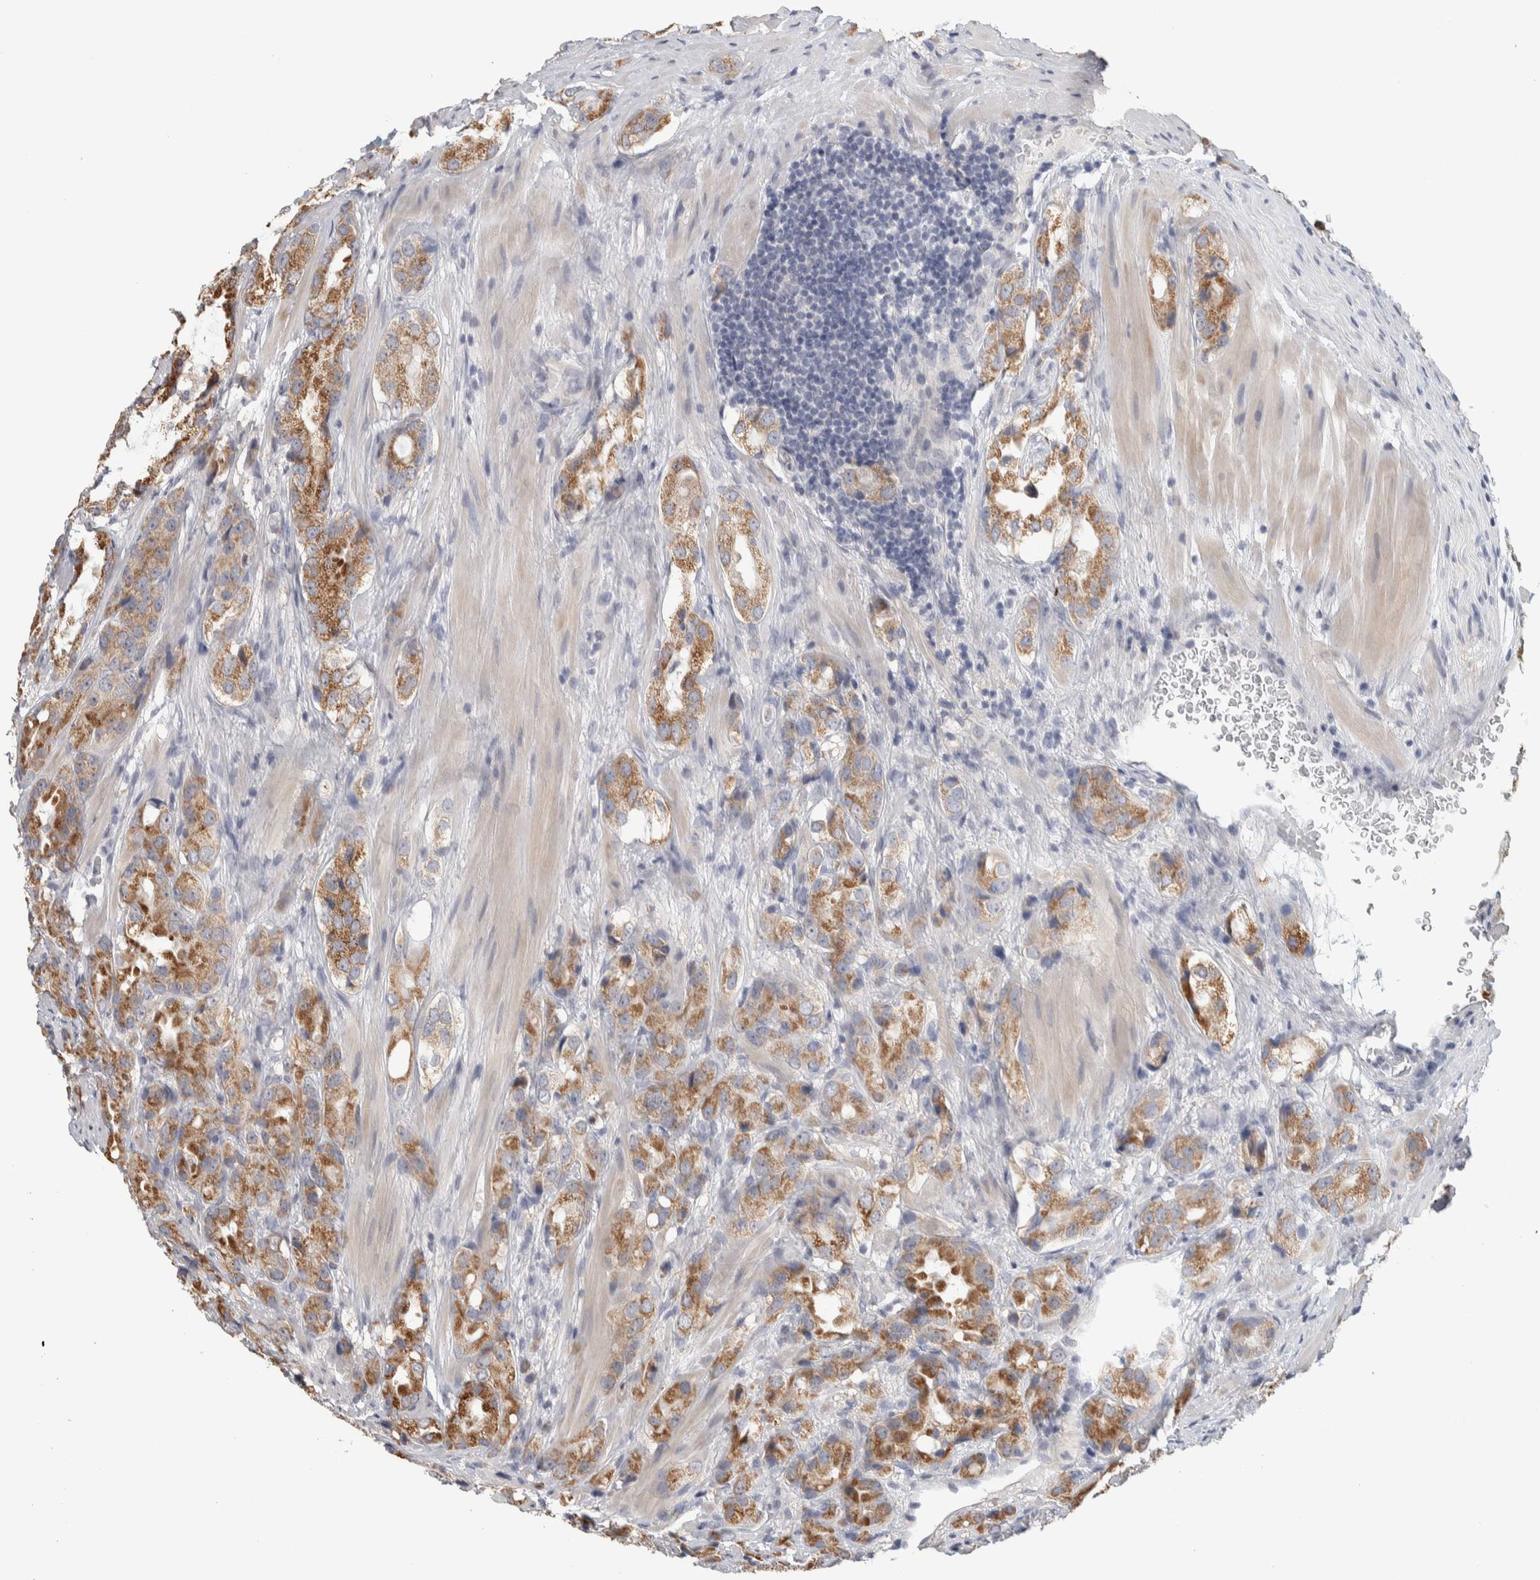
{"staining": {"intensity": "moderate", "quantity": ">75%", "location": "cytoplasmic/membranous"}, "tissue": "prostate cancer", "cell_type": "Tumor cells", "image_type": "cancer", "snomed": [{"axis": "morphology", "description": "Adenocarcinoma, High grade"}, {"axis": "topography", "description": "Prostate"}], "caption": "High-magnification brightfield microscopy of prostate cancer (adenocarcinoma (high-grade)) stained with DAB (3,3'-diaminobenzidine) (brown) and counterstained with hematoxylin (blue). tumor cells exhibit moderate cytoplasmic/membranous expression is appreciated in approximately>75% of cells.", "gene": "DCXR", "patient": {"sex": "male", "age": 63}}